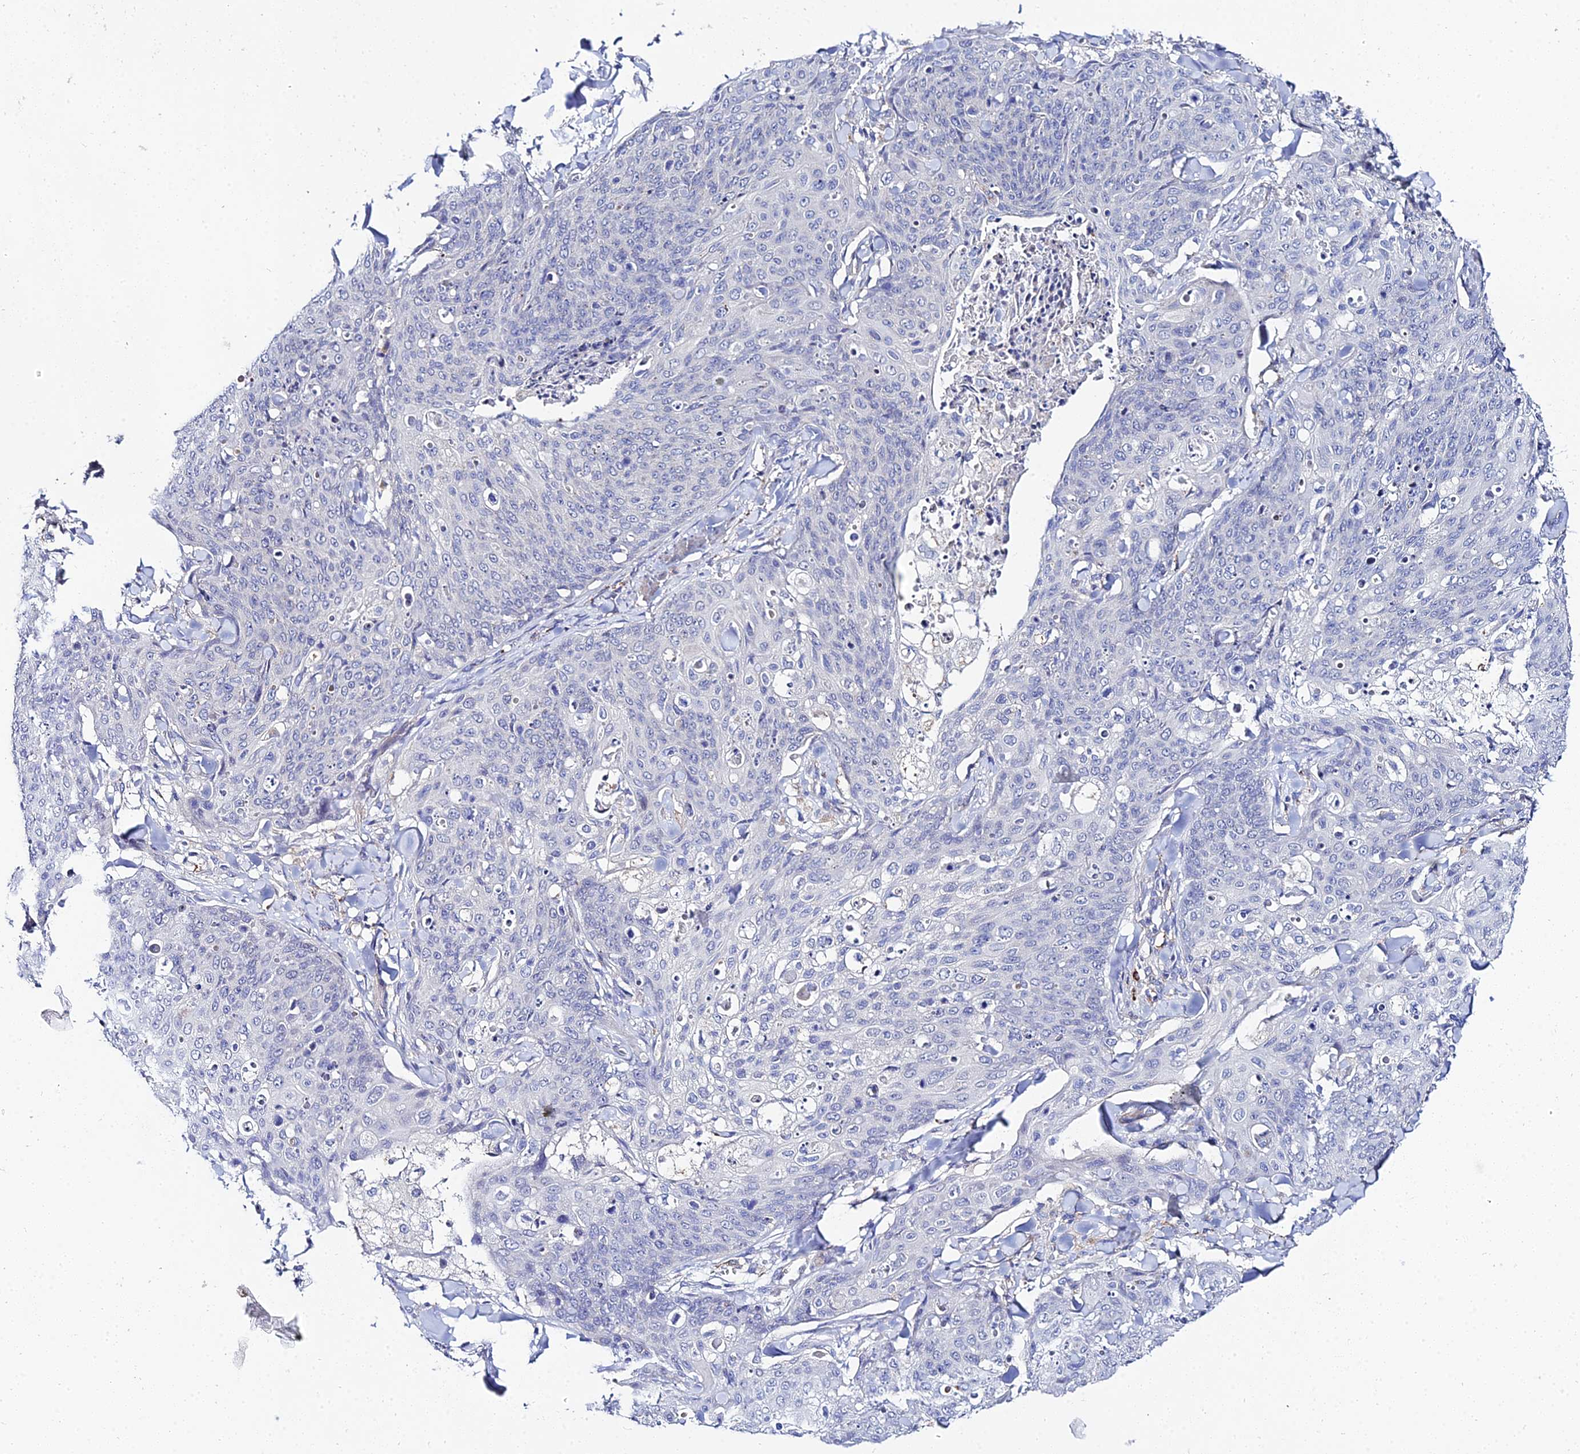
{"staining": {"intensity": "negative", "quantity": "none", "location": "none"}, "tissue": "skin cancer", "cell_type": "Tumor cells", "image_type": "cancer", "snomed": [{"axis": "morphology", "description": "Squamous cell carcinoma, NOS"}, {"axis": "topography", "description": "Skin"}, {"axis": "topography", "description": "Vulva"}], "caption": "DAB (3,3'-diaminobenzidine) immunohistochemical staining of human squamous cell carcinoma (skin) exhibits no significant expression in tumor cells.", "gene": "APOBEC3H", "patient": {"sex": "female", "age": 85}}